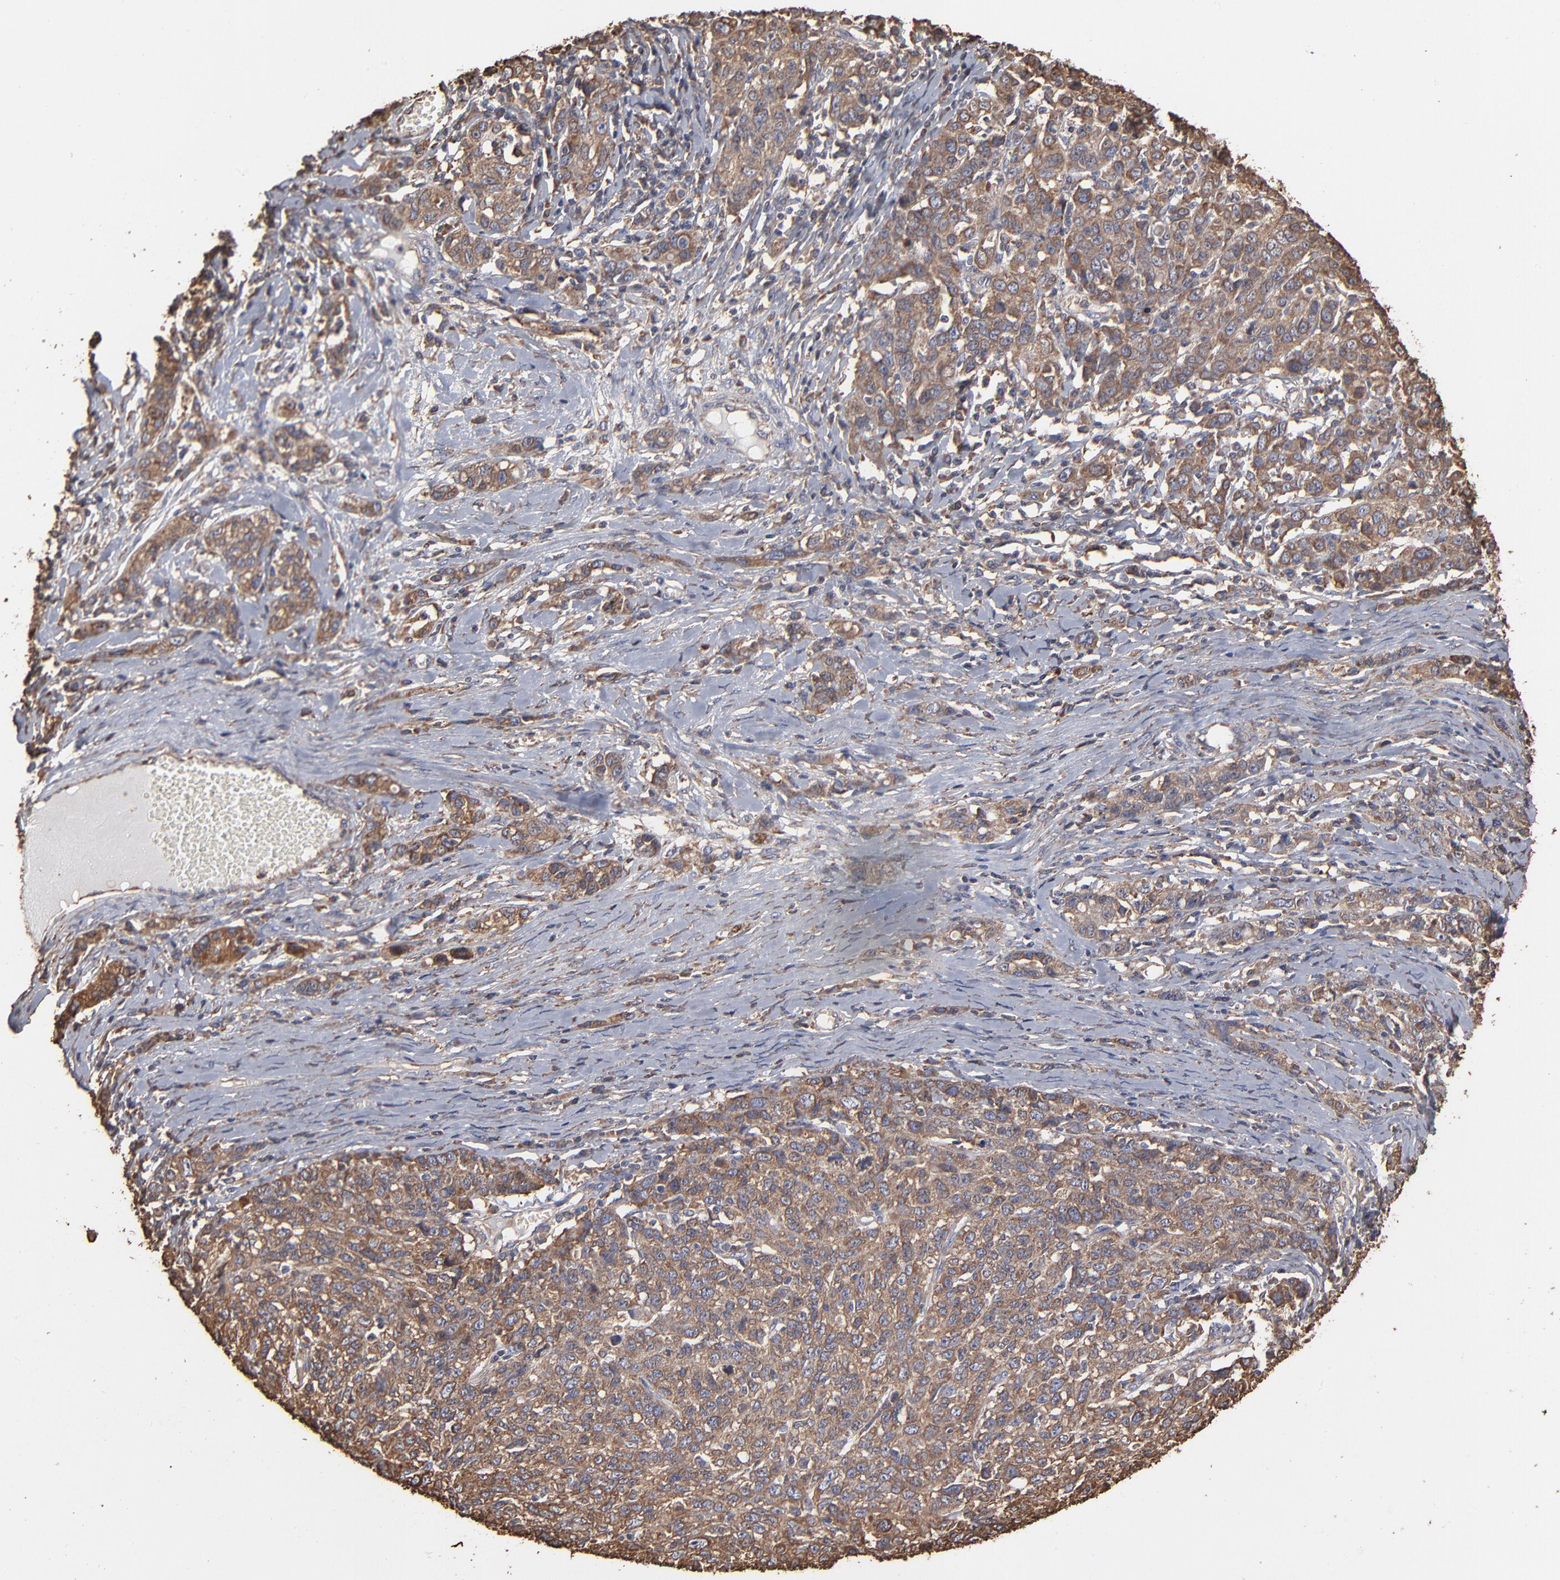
{"staining": {"intensity": "weak", "quantity": ">75%", "location": "cytoplasmic/membranous"}, "tissue": "ovarian cancer", "cell_type": "Tumor cells", "image_type": "cancer", "snomed": [{"axis": "morphology", "description": "Cystadenocarcinoma, serous, NOS"}, {"axis": "topography", "description": "Ovary"}], "caption": "Immunohistochemical staining of human ovarian cancer shows weak cytoplasmic/membranous protein expression in about >75% of tumor cells.", "gene": "PDIA3", "patient": {"sex": "female", "age": 71}}